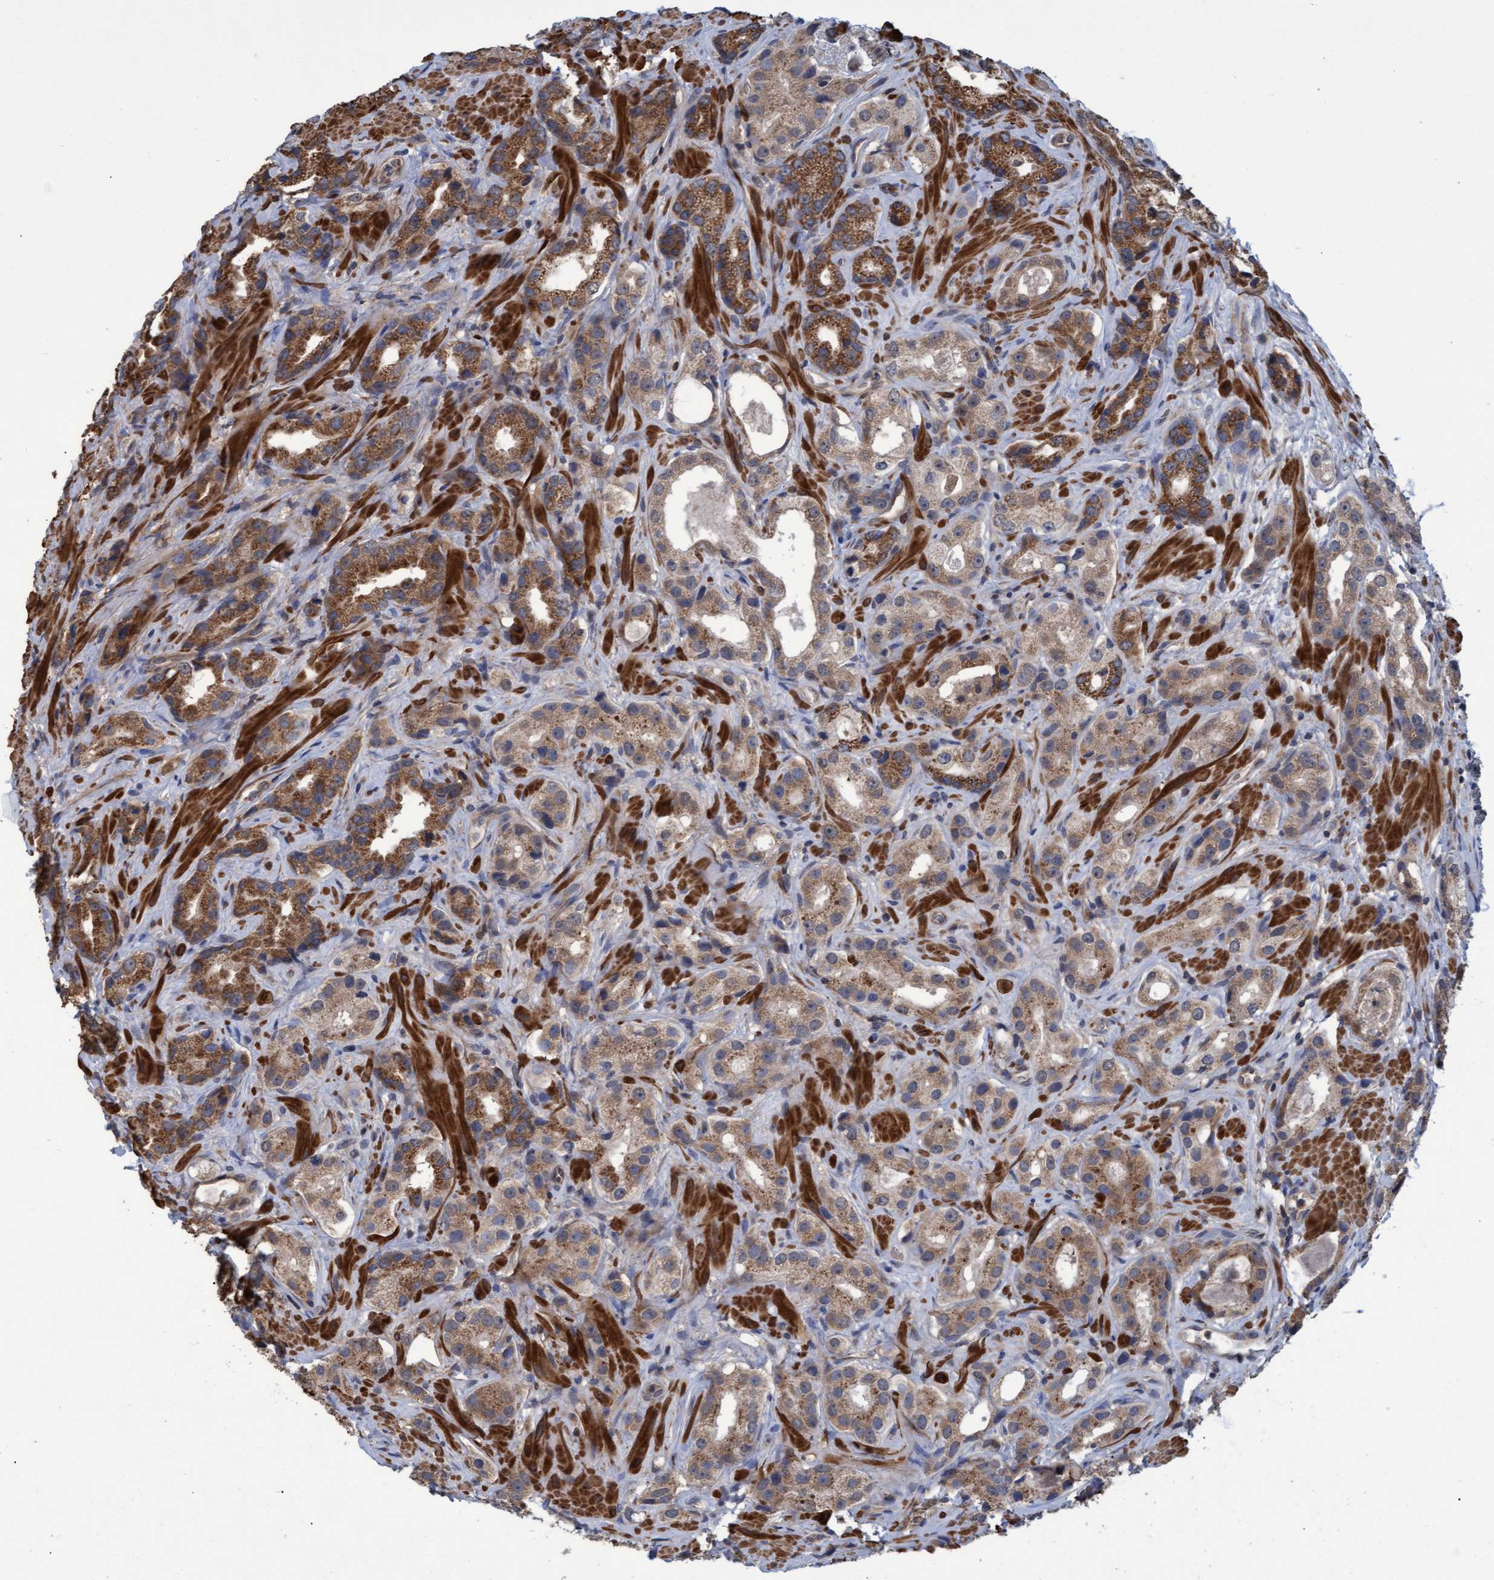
{"staining": {"intensity": "moderate", "quantity": ">75%", "location": "cytoplasmic/membranous"}, "tissue": "prostate cancer", "cell_type": "Tumor cells", "image_type": "cancer", "snomed": [{"axis": "morphology", "description": "Adenocarcinoma, High grade"}, {"axis": "topography", "description": "Prostate"}], "caption": "Immunohistochemistry (IHC) micrograph of human prostate adenocarcinoma (high-grade) stained for a protein (brown), which demonstrates medium levels of moderate cytoplasmic/membranous positivity in about >75% of tumor cells.", "gene": "NAA15", "patient": {"sex": "male", "age": 63}}